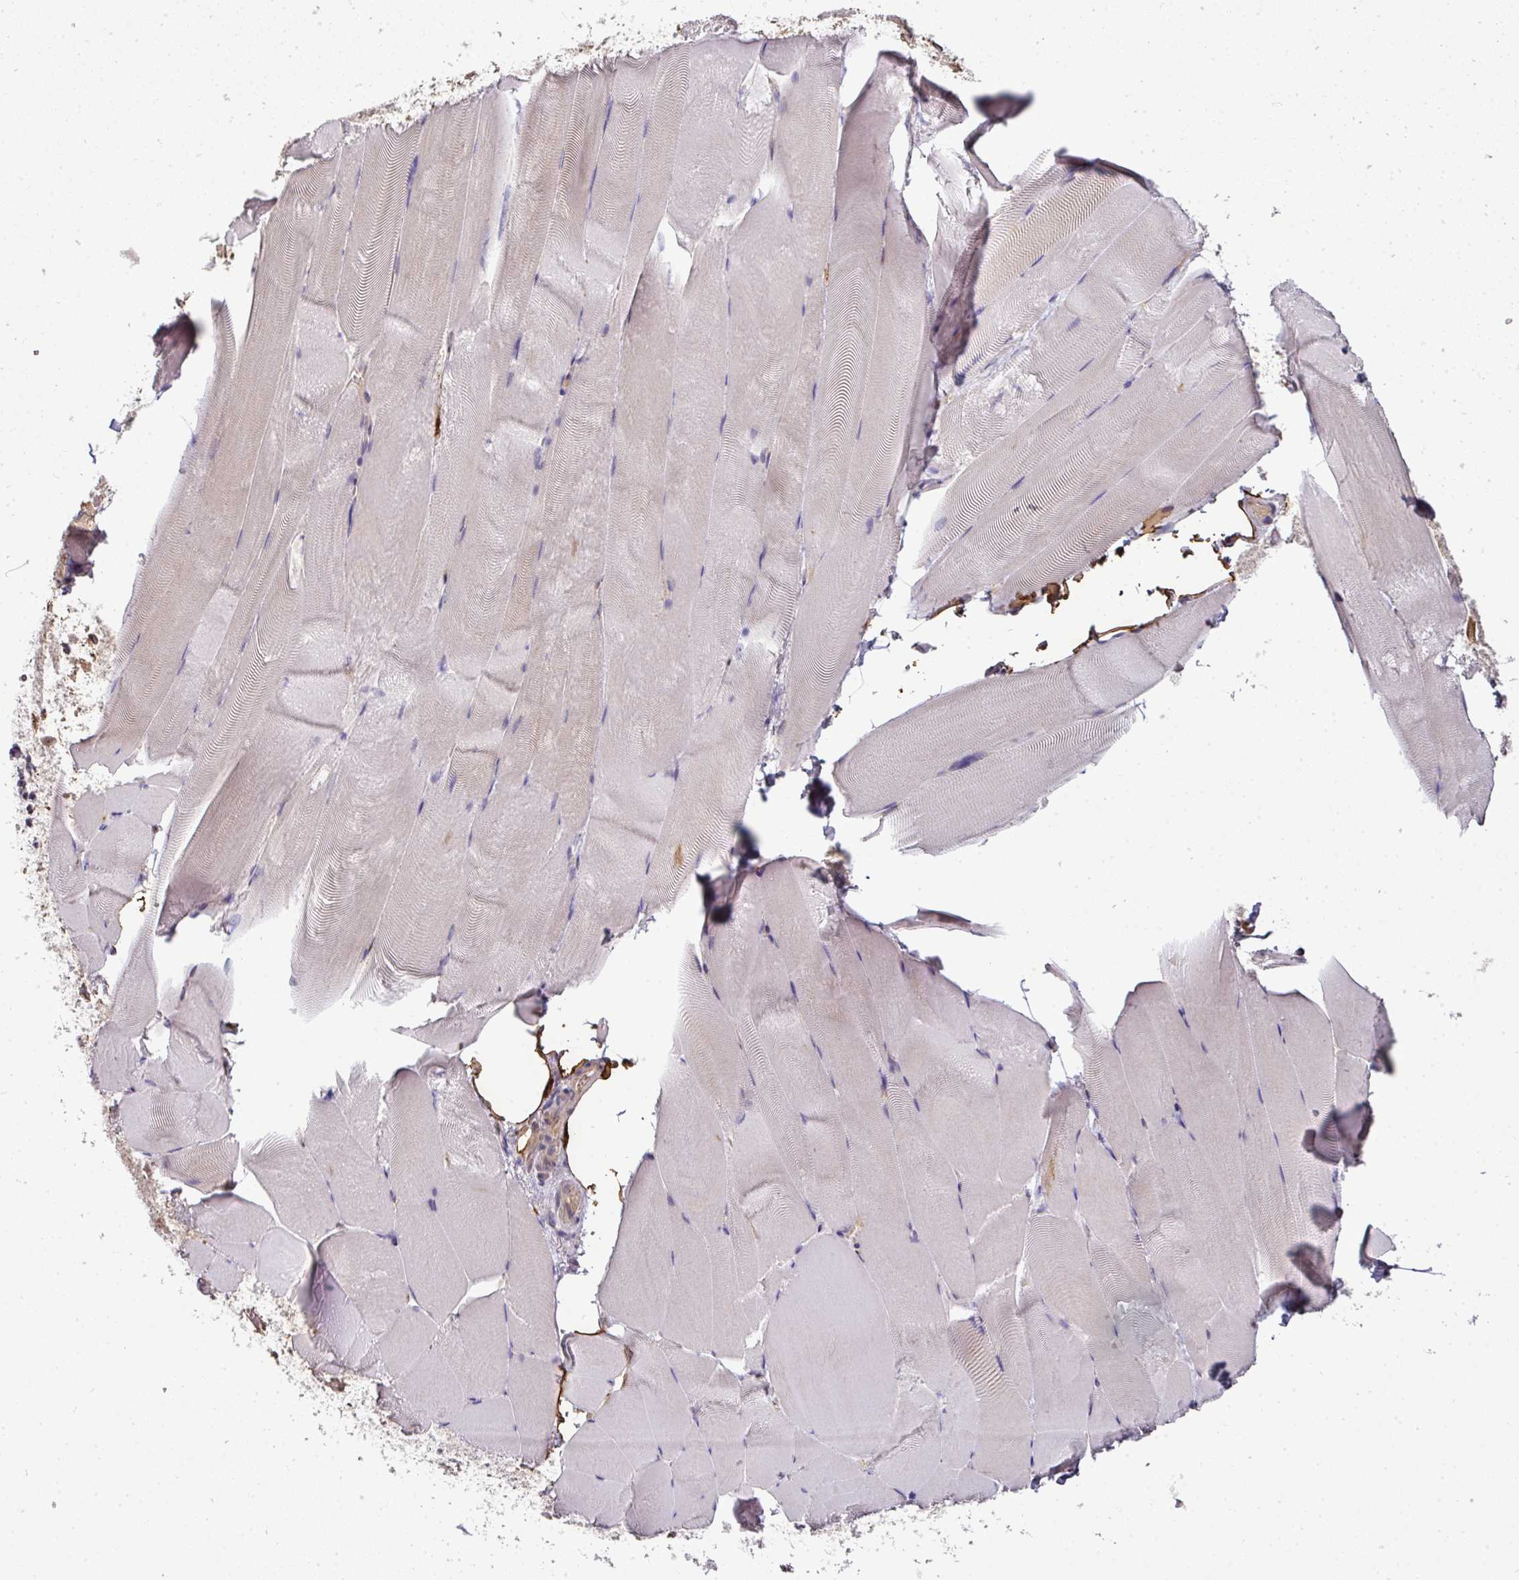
{"staining": {"intensity": "negative", "quantity": "none", "location": "none"}, "tissue": "skeletal muscle", "cell_type": "Myocytes", "image_type": "normal", "snomed": [{"axis": "morphology", "description": "Normal tissue, NOS"}, {"axis": "topography", "description": "Skeletal muscle"}], "caption": "The histopathology image demonstrates no staining of myocytes in benign skeletal muscle.", "gene": "RBM14", "patient": {"sex": "female", "age": 64}}